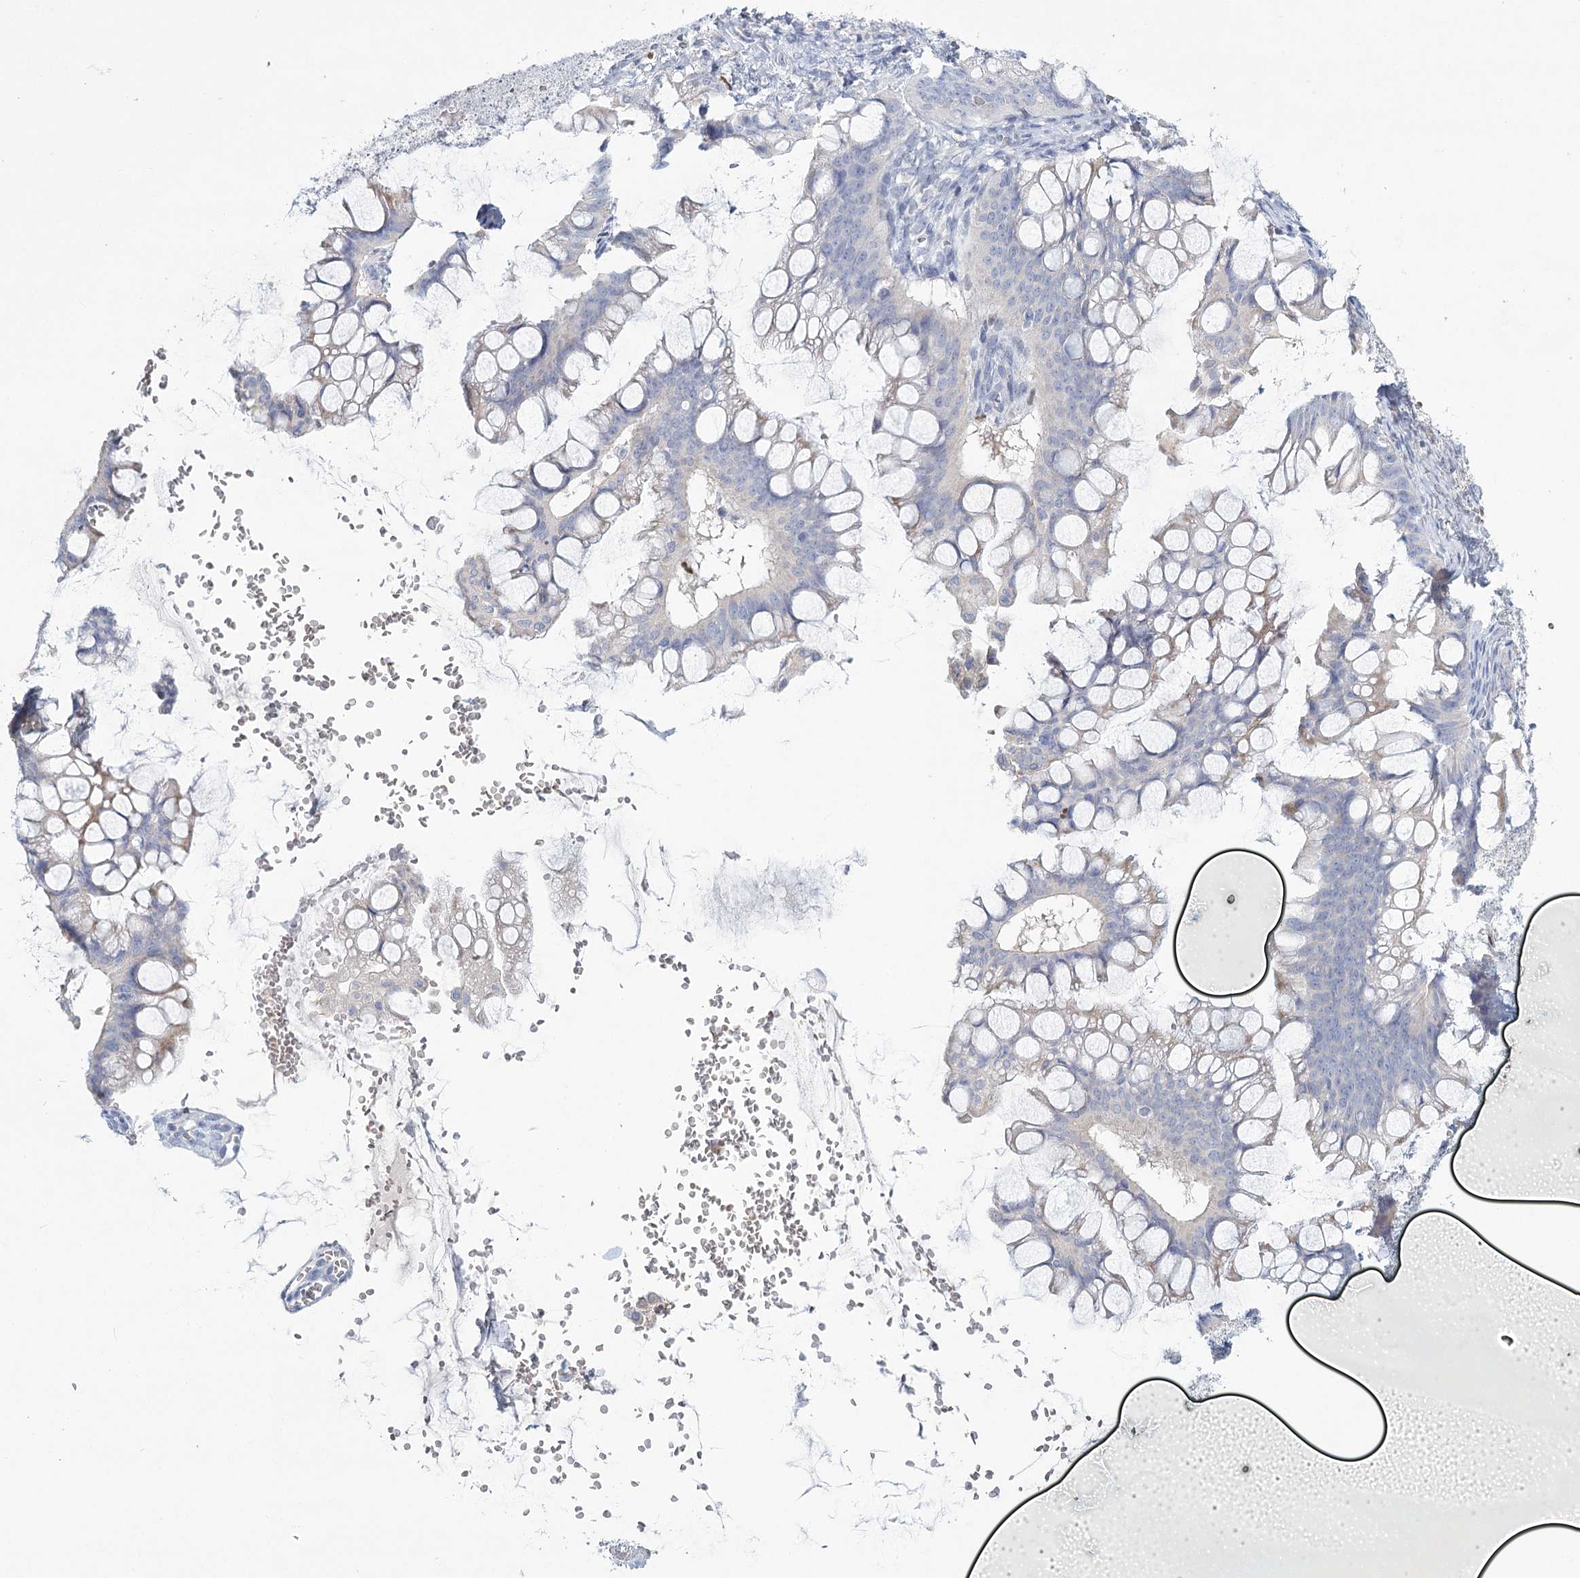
{"staining": {"intensity": "negative", "quantity": "none", "location": "none"}, "tissue": "ovarian cancer", "cell_type": "Tumor cells", "image_type": "cancer", "snomed": [{"axis": "morphology", "description": "Cystadenocarcinoma, mucinous, NOS"}, {"axis": "topography", "description": "Ovary"}], "caption": "The IHC micrograph has no significant staining in tumor cells of ovarian cancer (mucinous cystadenocarcinoma) tissue.", "gene": "IGSF3", "patient": {"sex": "female", "age": 73}}